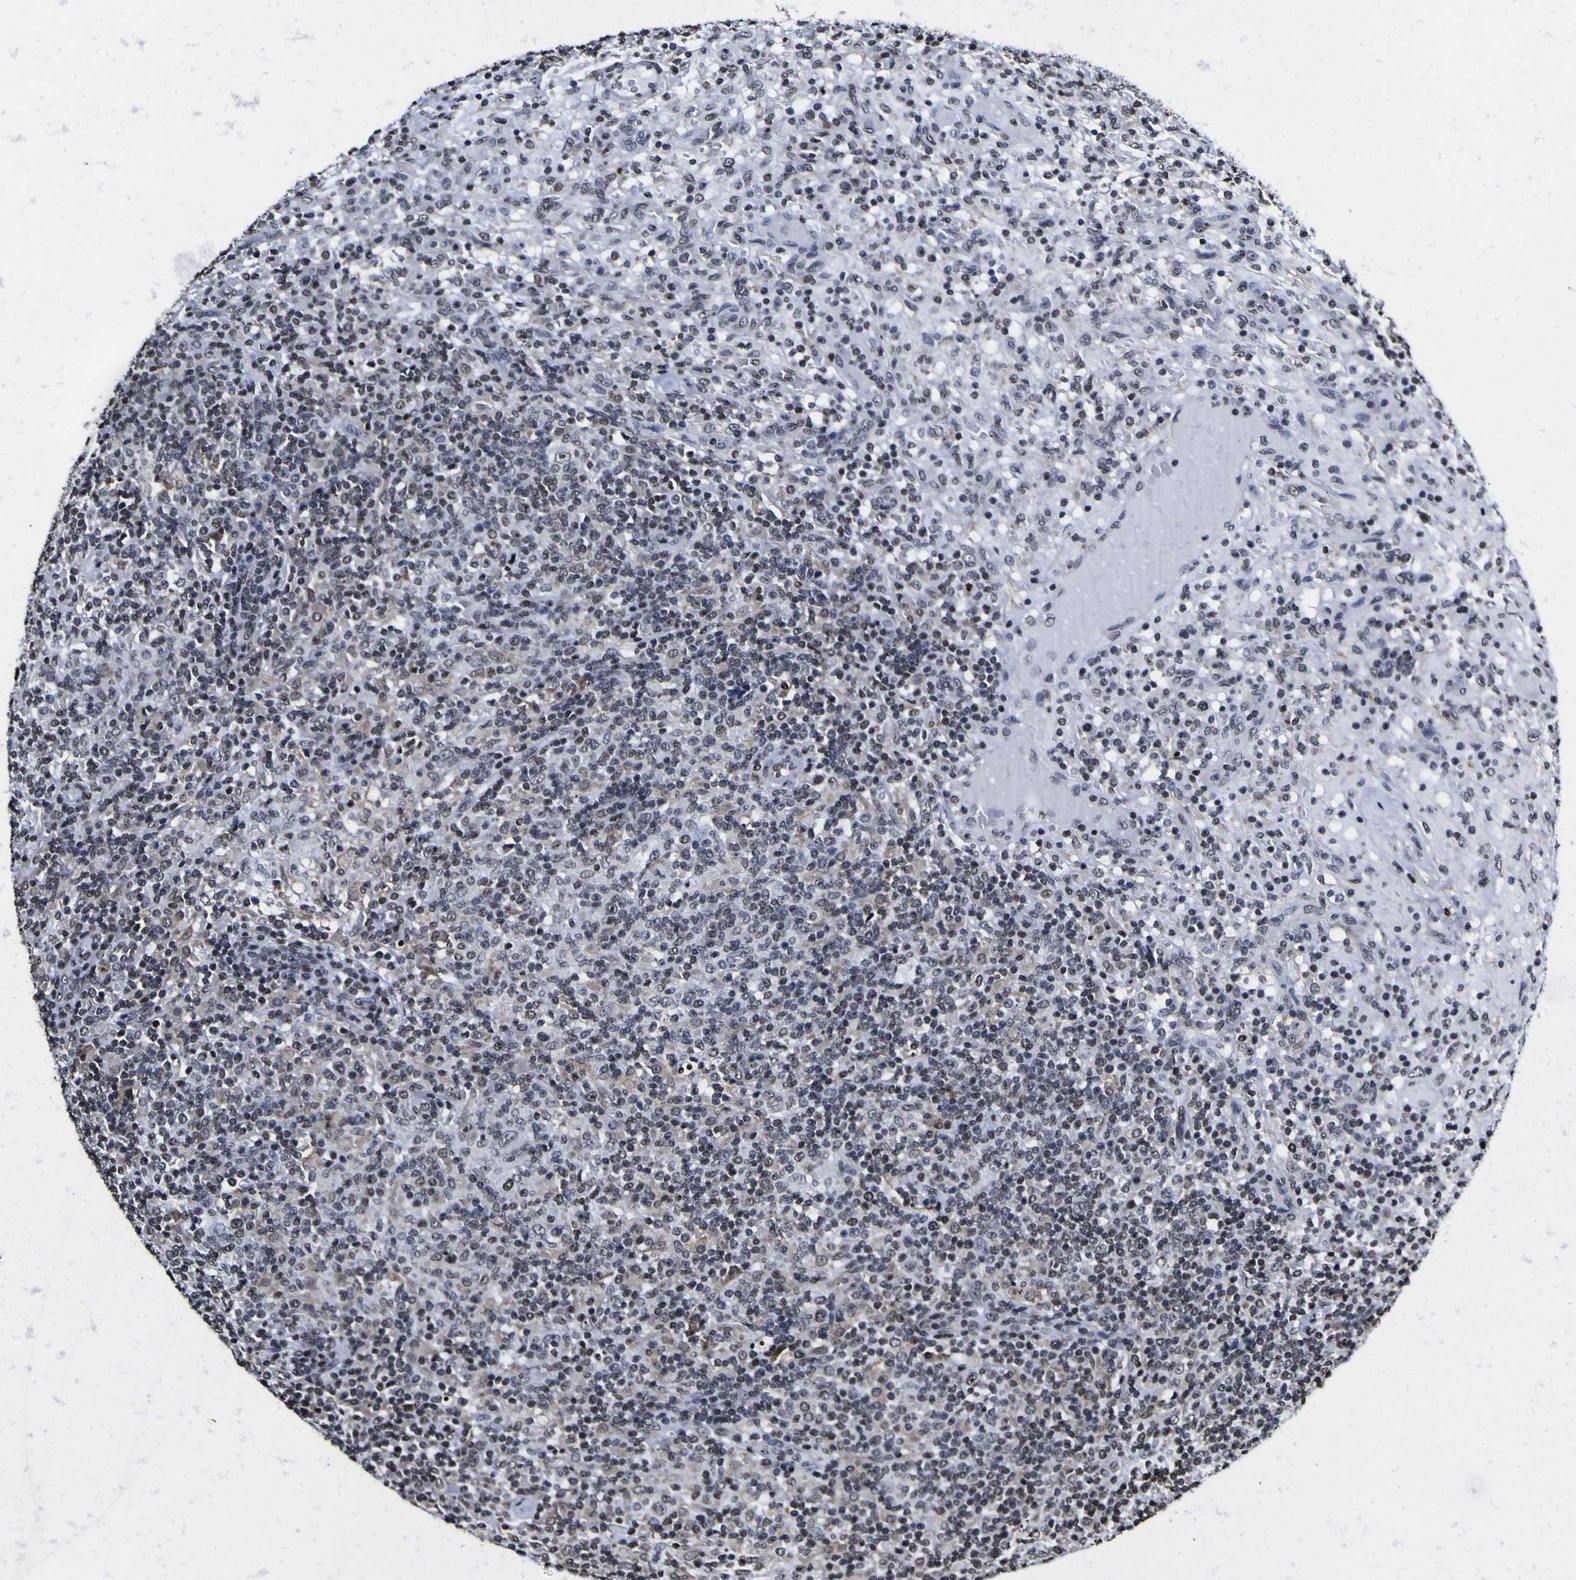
{"staining": {"intensity": "moderate", "quantity": "<25%", "location": "nuclear"}, "tissue": "lymphoma", "cell_type": "Tumor cells", "image_type": "cancer", "snomed": [{"axis": "morphology", "description": "Hodgkin's disease, NOS"}, {"axis": "topography", "description": "Lymph node"}], "caption": "Lymphoma tissue exhibits moderate nuclear positivity in about <25% of tumor cells, visualized by immunohistochemistry.", "gene": "PIAS1", "patient": {"sex": "male", "age": 70}}